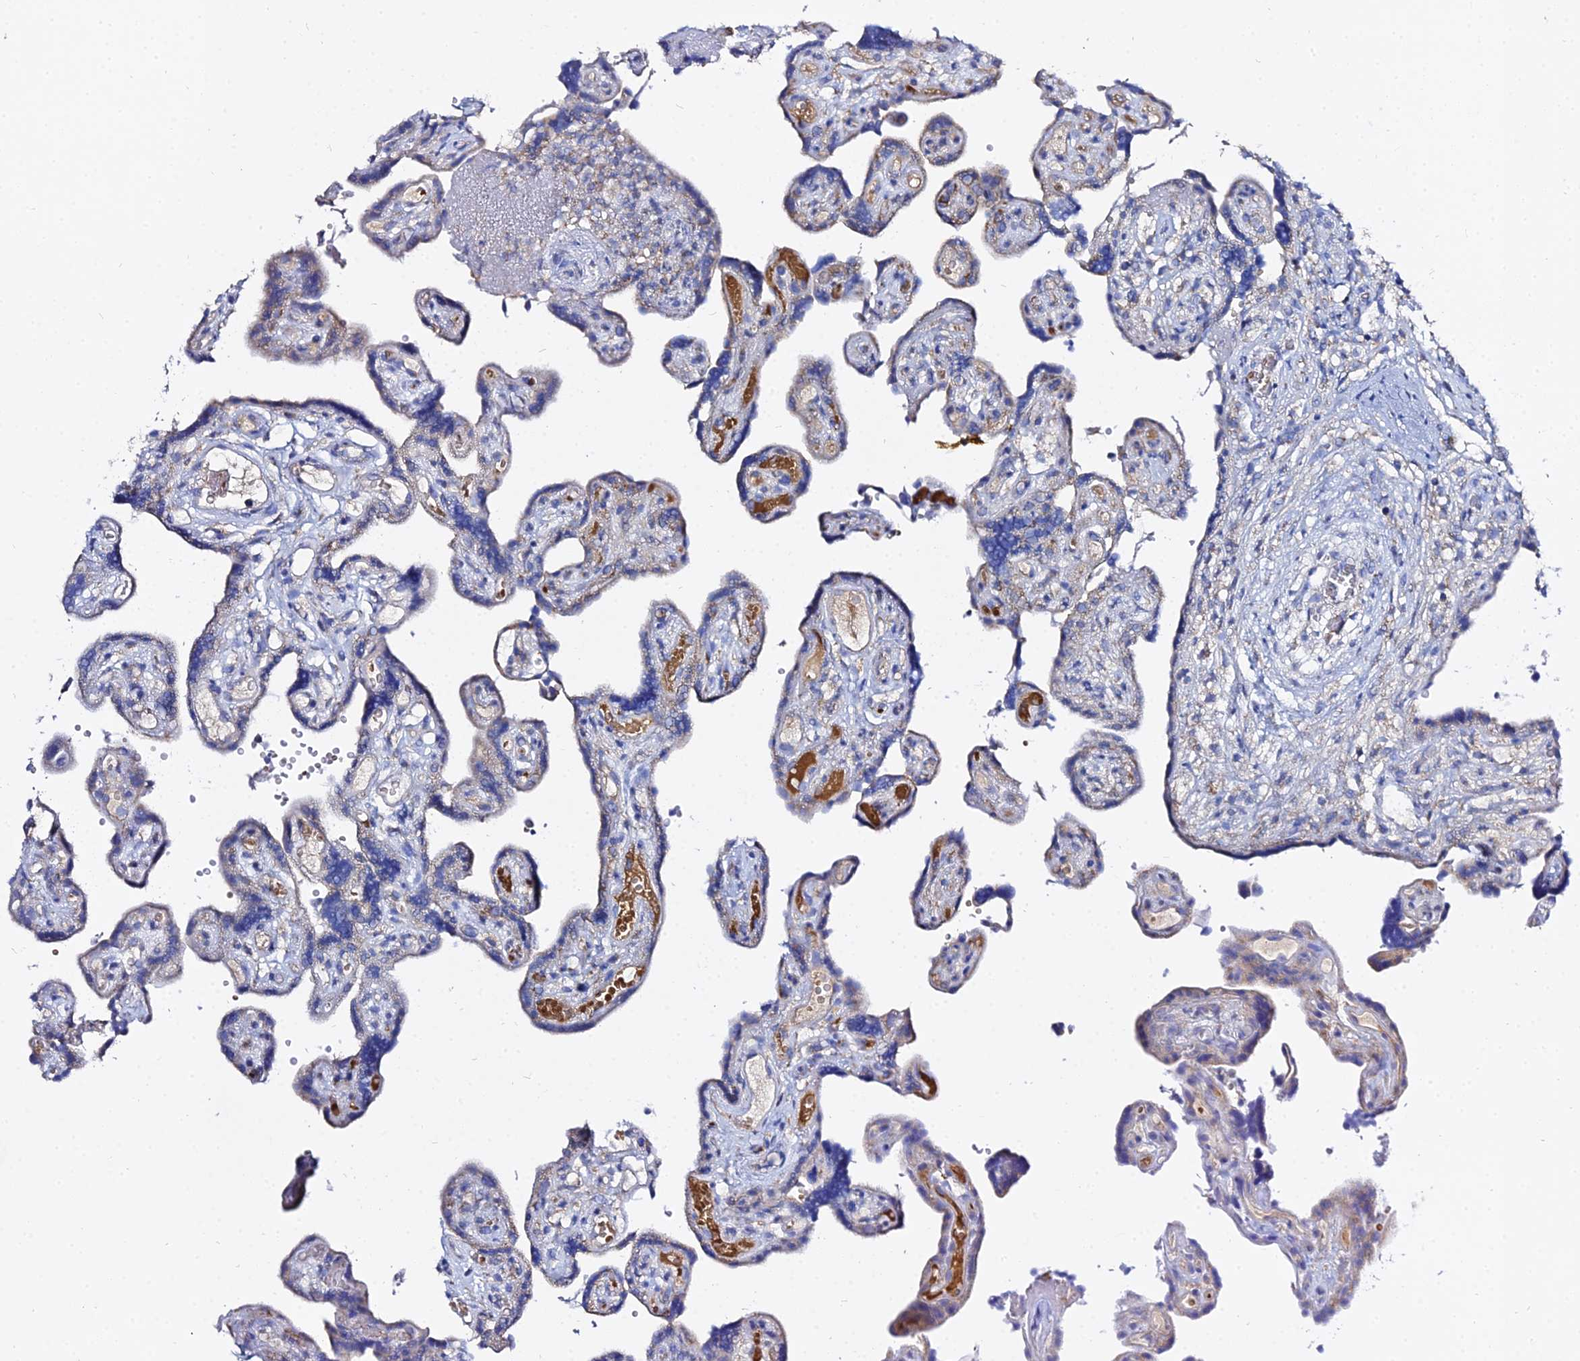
{"staining": {"intensity": "moderate", "quantity": "<25%", "location": "cytoplasmic/membranous,nuclear"}, "tissue": "placenta", "cell_type": "Decidual cells", "image_type": "normal", "snomed": [{"axis": "morphology", "description": "Normal tissue, NOS"}, {"axis": "topography", "description": "Placenta"}], "caption": "IHC staining of unremarkable placenta, which reveals low levels of moderate cytoplasmic/membranous,nuclear positivity in approximately <25% of decidual cells indicating moderate cytoplasmic/membranous,nuclear protein staining. The staining was performed using DAB (3,3'-diaminobenzidine) (brown) for protein detection and nuclei were counterstained in hematoxylin (blue).", "gene": "TYW5", "patient": {"sex": "female", "age": 30}}